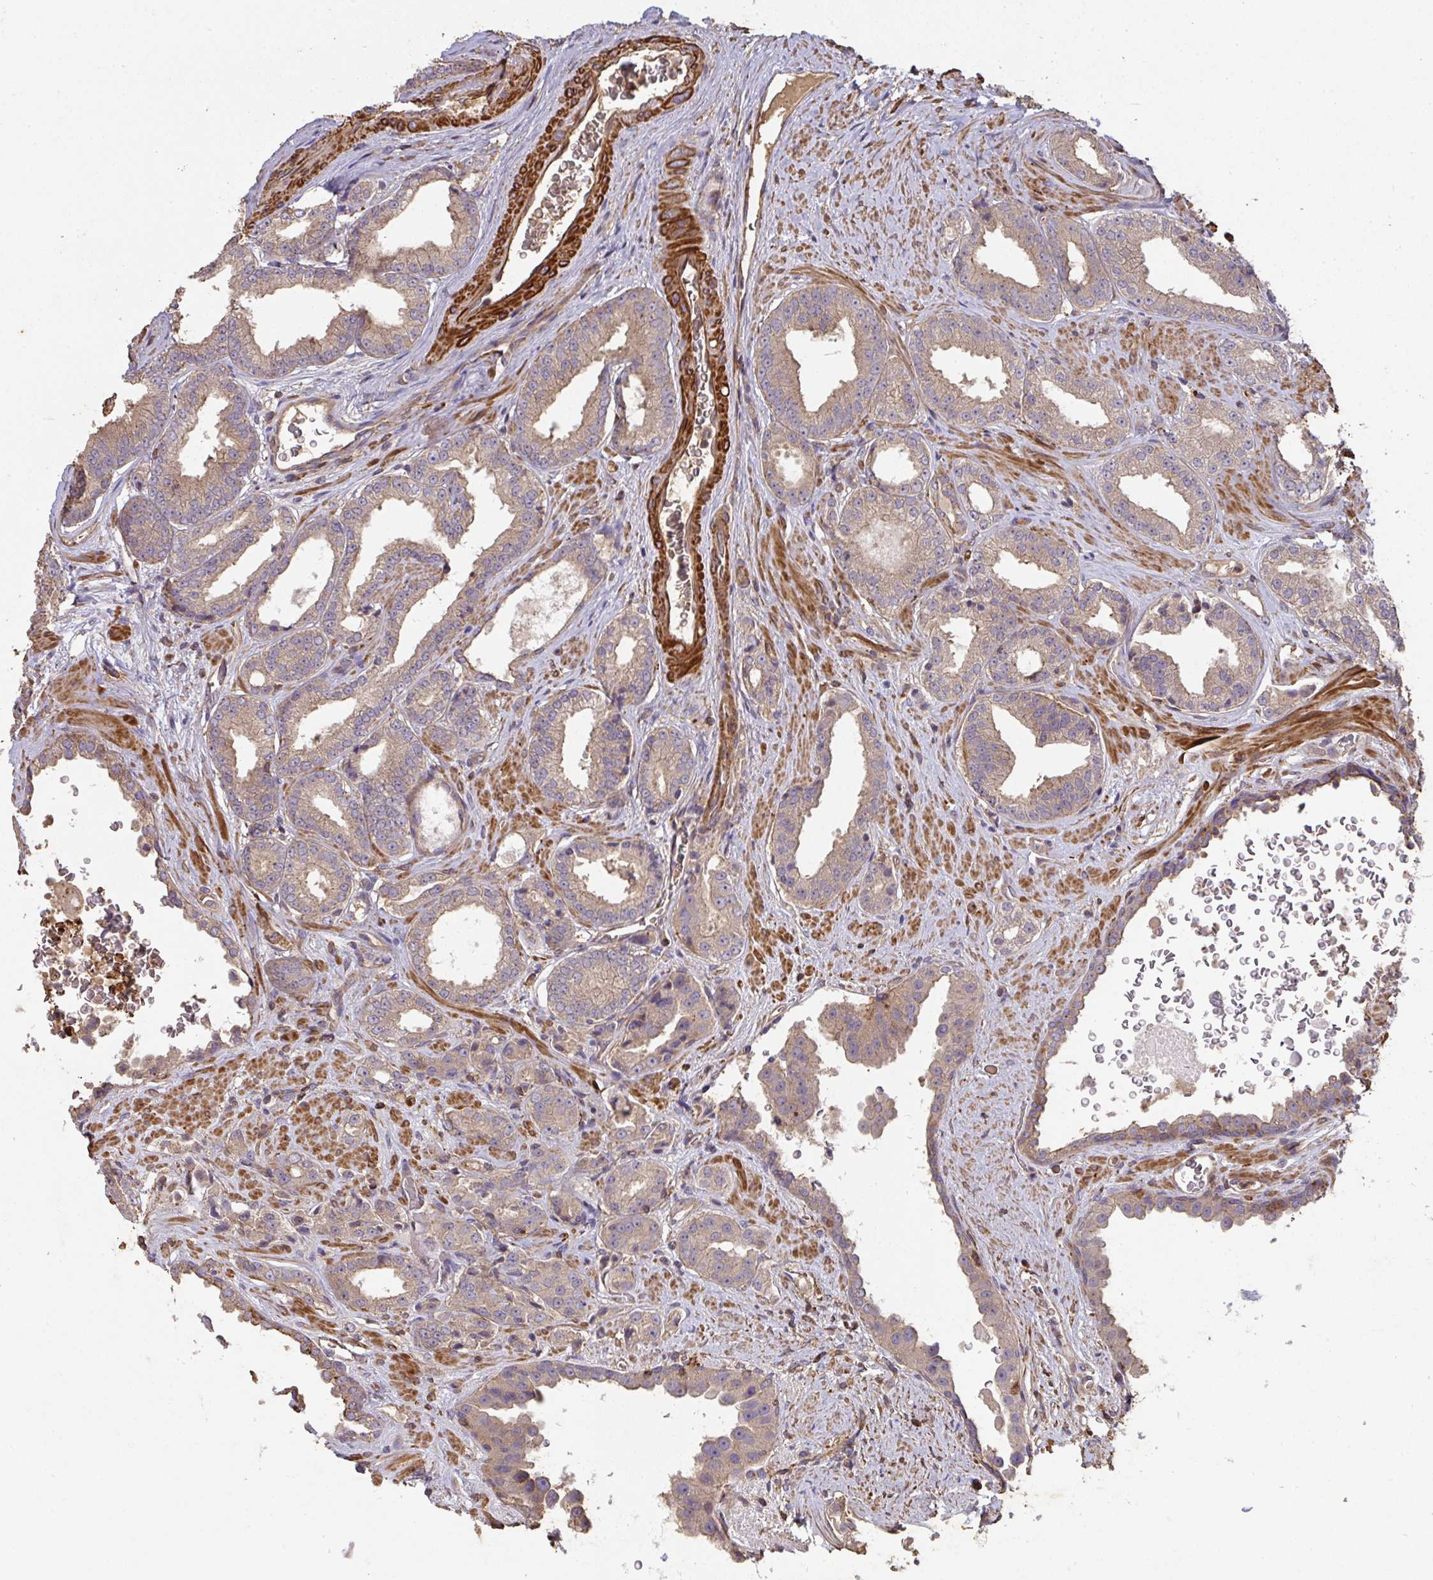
{"staining": {"intensity": "weak", "quantity": ">75%", "location": "cytoplasmic/membranous"}, "tissue": "prostate cancer", "cell_type": "Tumor cells", "image_type": "cancer", "snomed": [{"axis": "morphology", "description": "Adenocarcinoma, Low grade"}, {"axis": "topography", "description": "Prostate"}], "caption": "IHC image of neoplastic tissue: human prostate cancer (low-grade adenocarcinoma) stained using IHC reveals low levels of weak protein expression localized specifically in the cytoplasmic/membranous of tumor cells, appearing as a cytoplasmic/membranous brown color.", "gene": "TNMD", "patient": {"sex": "male", "age": 67}}